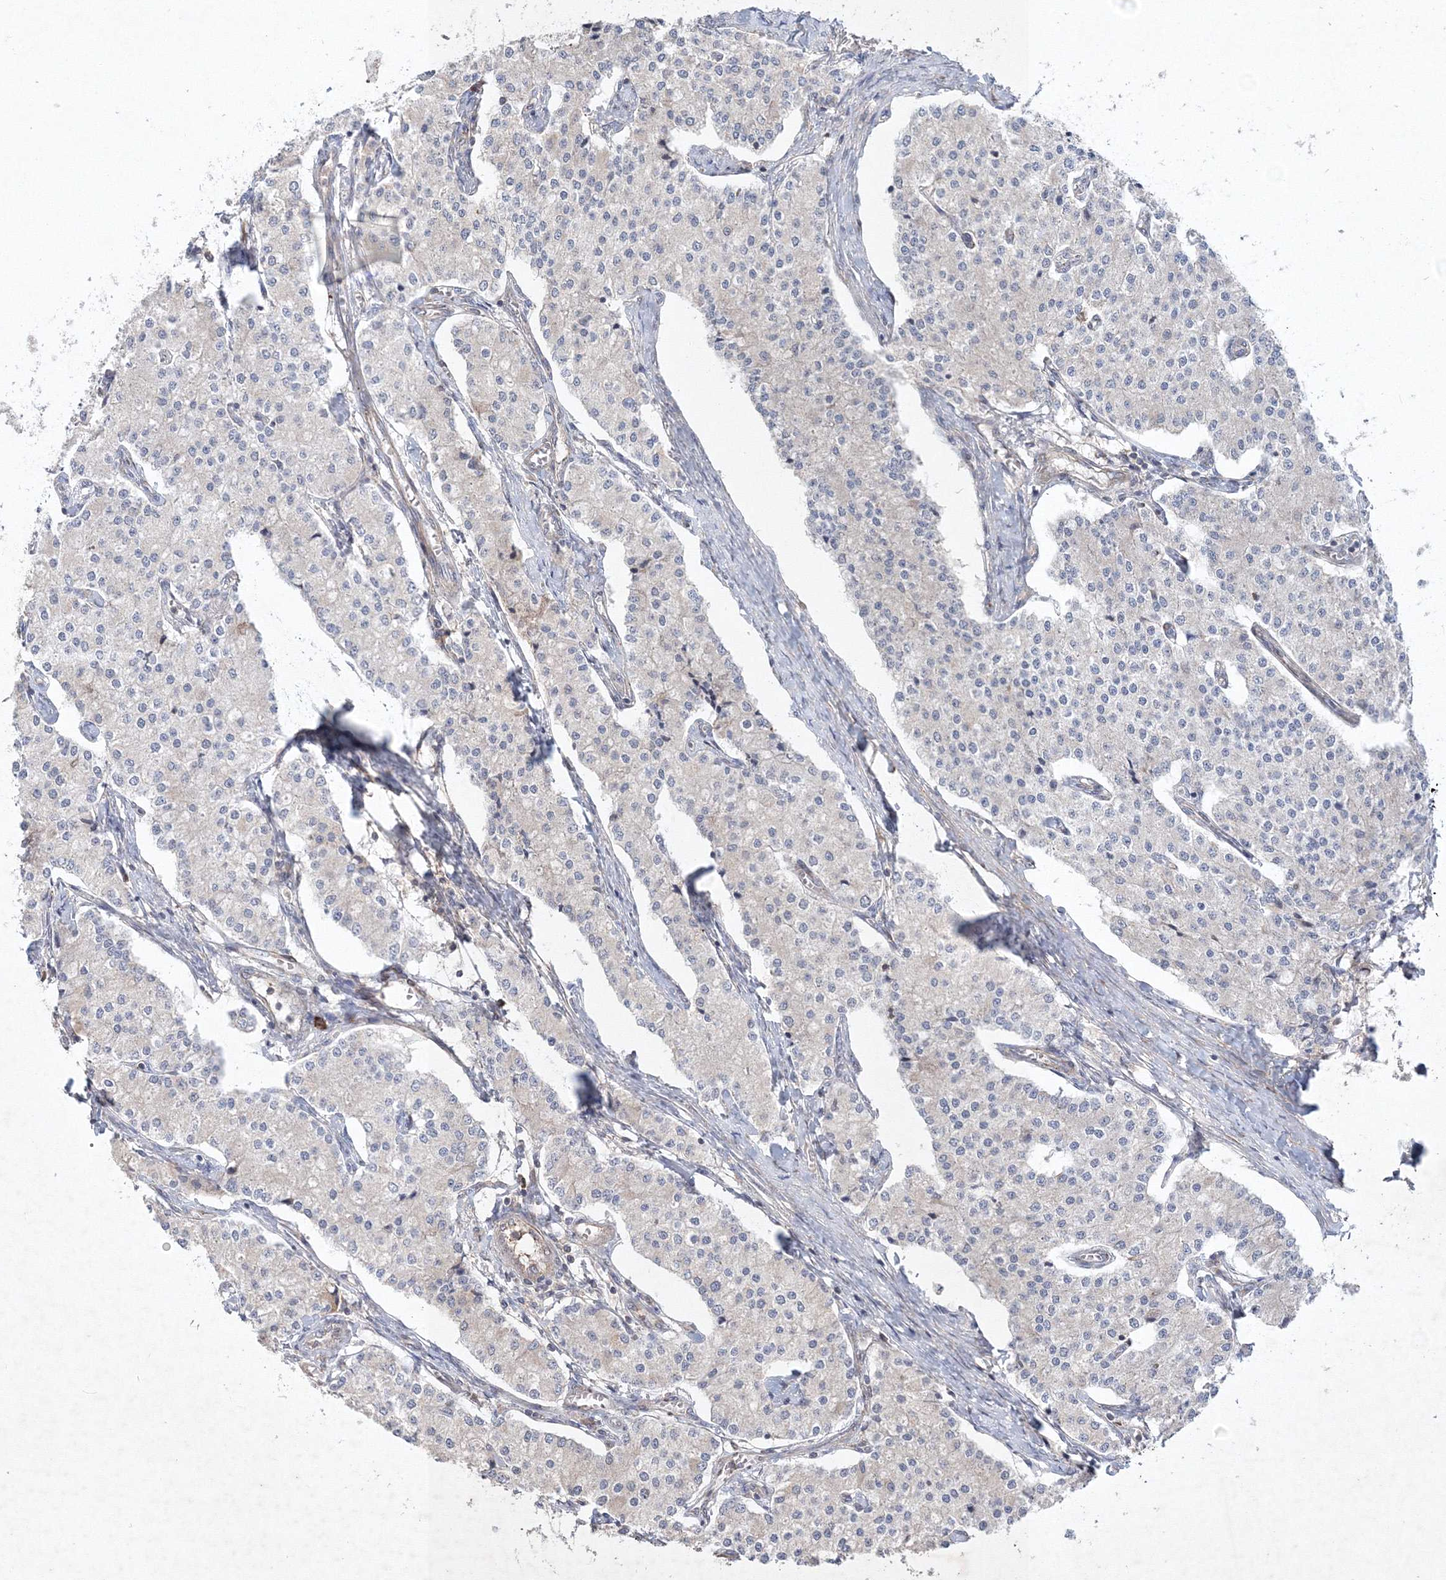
{"staining": {"intensity": "negative", "quantity": "none", "location": "none"}, "tissue": "carcinoid", "cell_type": "Tumor cells", "image_type": "cancer", "snomed": [{"axis": "morphology", "description": "Carcinoid, malignant, NOS"}, {"axis": "topography", "description": "Colon"}], "caption": "A micrograph of carcinoid stained for a protein demonstrates no brown staining in tumor cells.", "gene": "NOA1", "patient": {"sex": "female", "age": 52}}